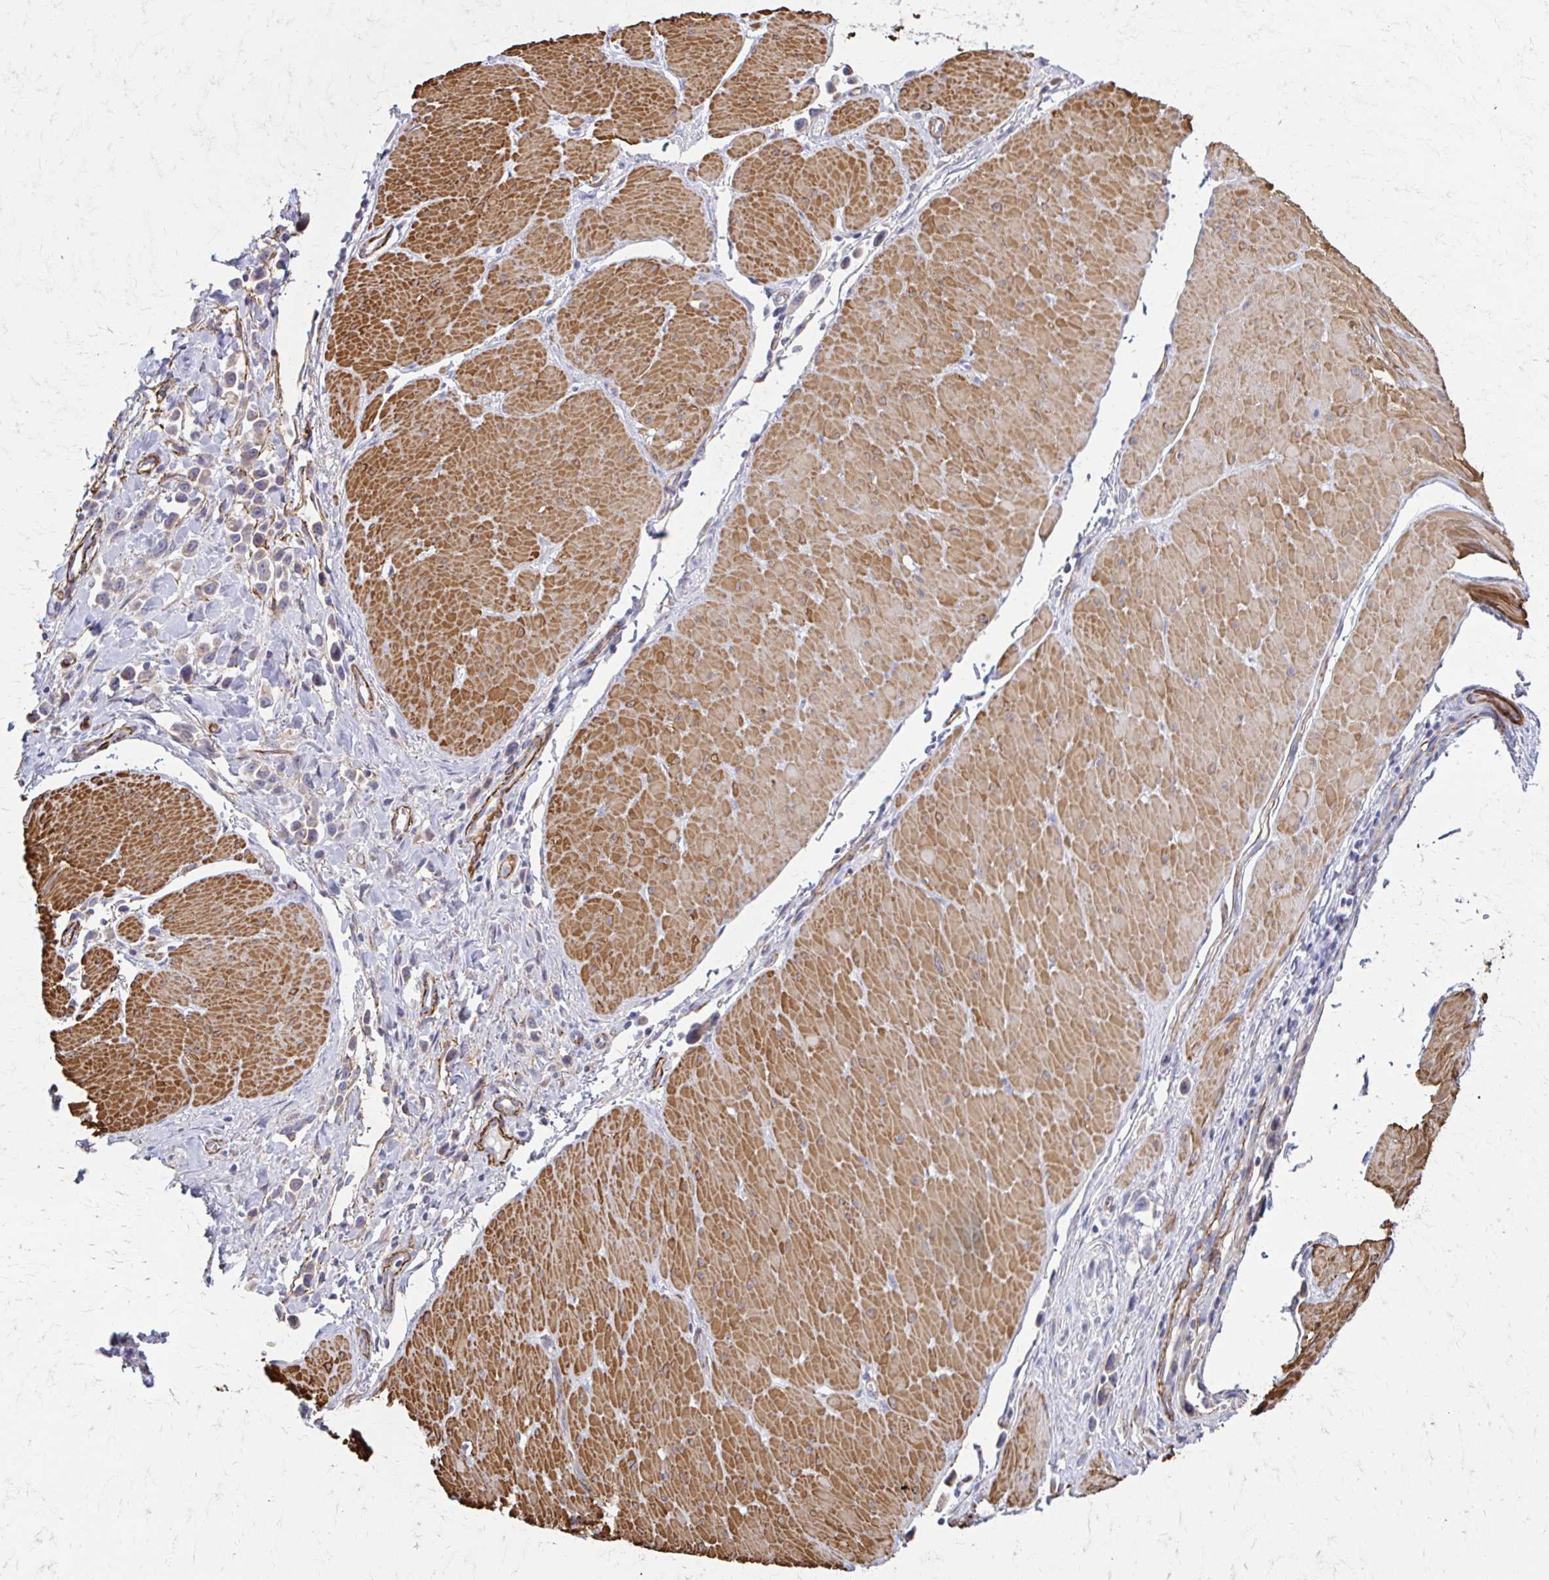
{"staining": {"intensity": "weak", "quantity": "<25%", "location": "cytoplasmic/membranous"}, "tissue": "stomach cancer", "cell_type": "Tumor cells", "image_type": "cancer", "snomed": [{"axis": "morphology", "description": "Adenocarcinoma, NOS"}, {"axis": "topography", "description": "Stomach"}], "caption": "Tumor cells are negative for brown protein staining in stomach cancer.", "gene": "TIMMDC1", "patient": {"sex": "male", "age": 47}}